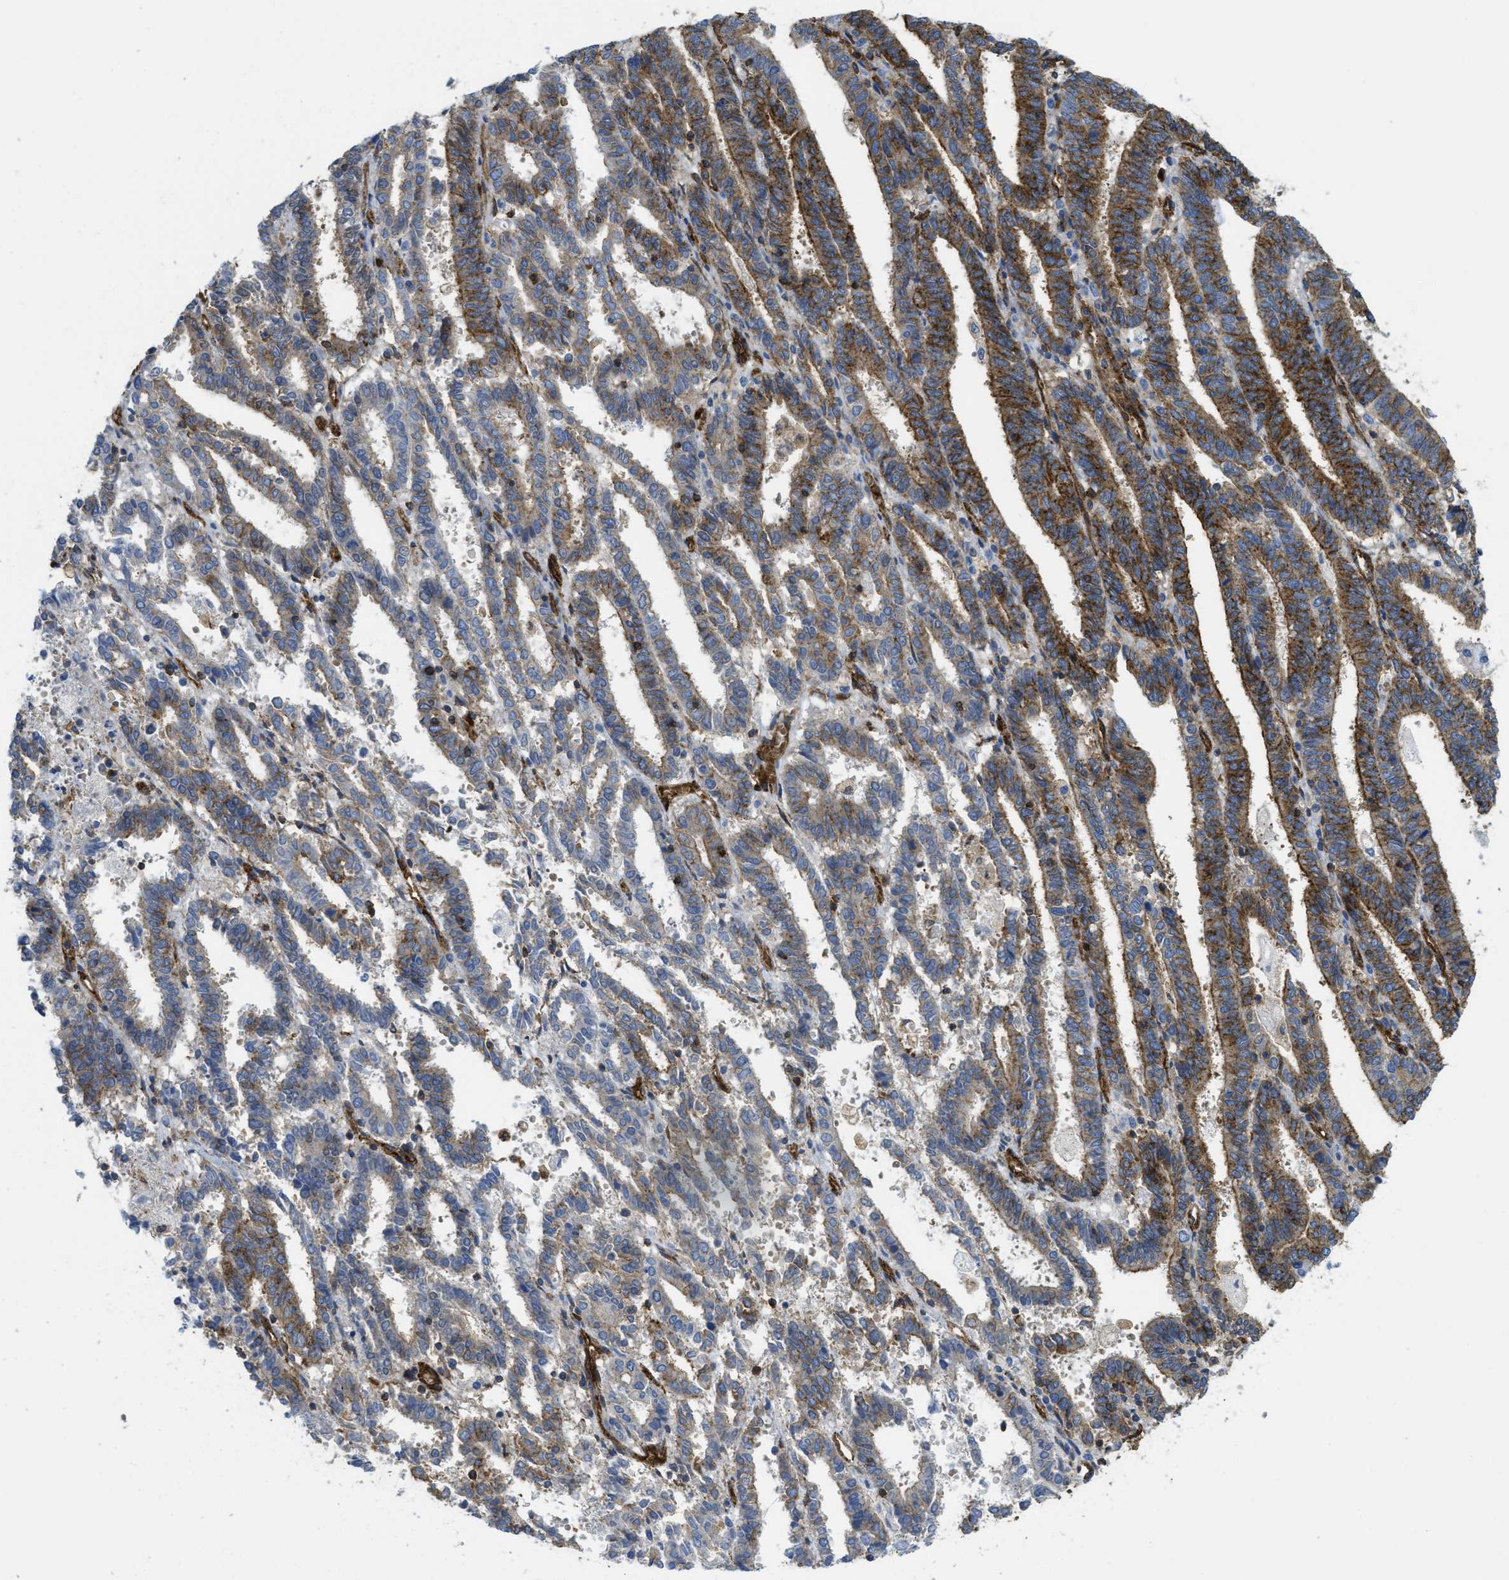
{"staining": {"intensity": "moderate", "quantity": "25%-75%", "location": "cytoplasmic/membranous"}, "tissue": "endometrial cancer", "cell_type": "Tumor cells", "image_type": "cancer", "snomed": [{"axis": "morphology", "description": "Adenocarcinoma, NOS"}, {"axis": "topography", "description": "Uterus"}], "caption": "Immunohistochemical staining of endometrial adenocarcinoma shows medium levels of moderate cytoplasmic/membranous protein staining in approximately 25%-75% of tumor cells. (Brightfield microscopy of DAB IHC at high magnification).", "gene": "HIP1", "patient": {"sex": "female", "age": 83}}